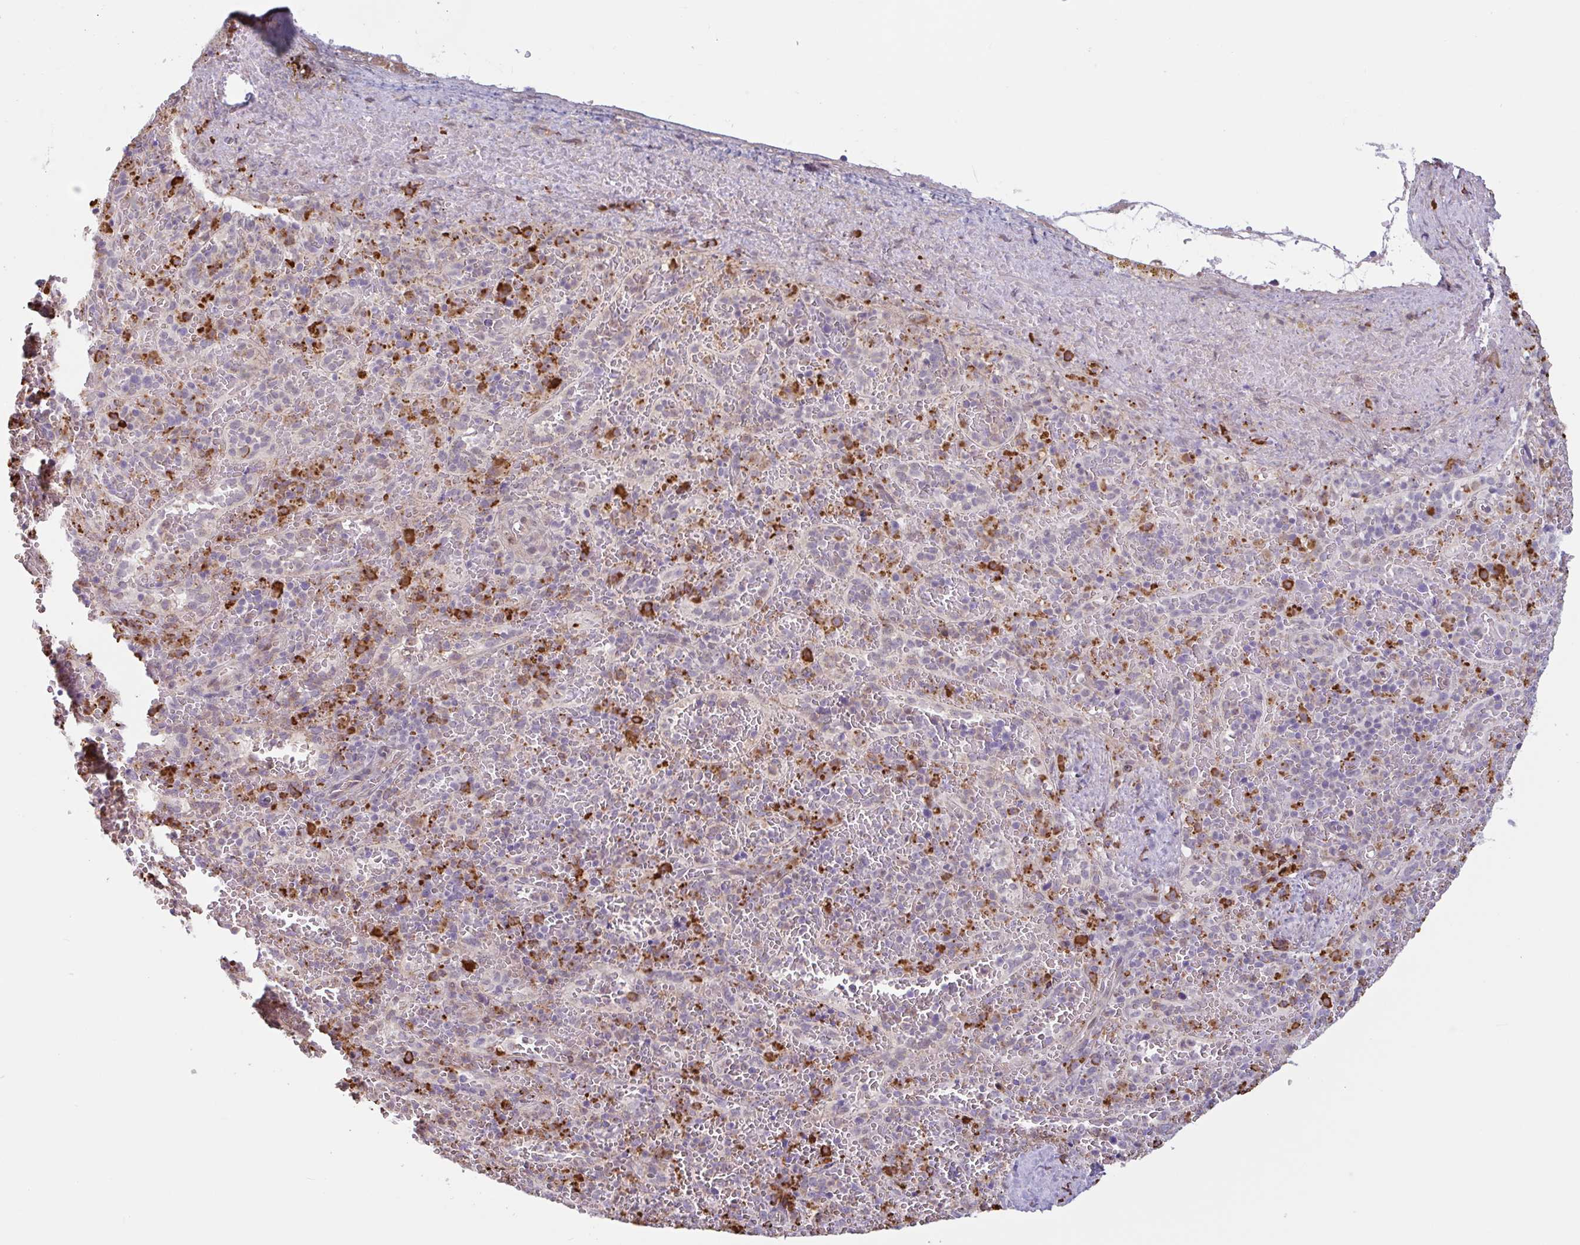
{"staining": {"intensity": "strong", "quantity": "<25%", "location": "cytoplasmic/membranous"}, "tissue": "spleen", "cell_type": "Cells in red pulp", "image_type": "normal", "snomed": [{"axis": "morphology", "description": "Normal tissue, NOS"}, {"axis": "topography", "description": "Spleen"}], "caption": "Immunohistochemical staining of normal human spleen demonstrates medium levels of strong cytoplasmic/membranous staining in about <25% of cells in red pulp.", "gene": "TAF1D", "patient": {"sex": "female", "age": 50}}